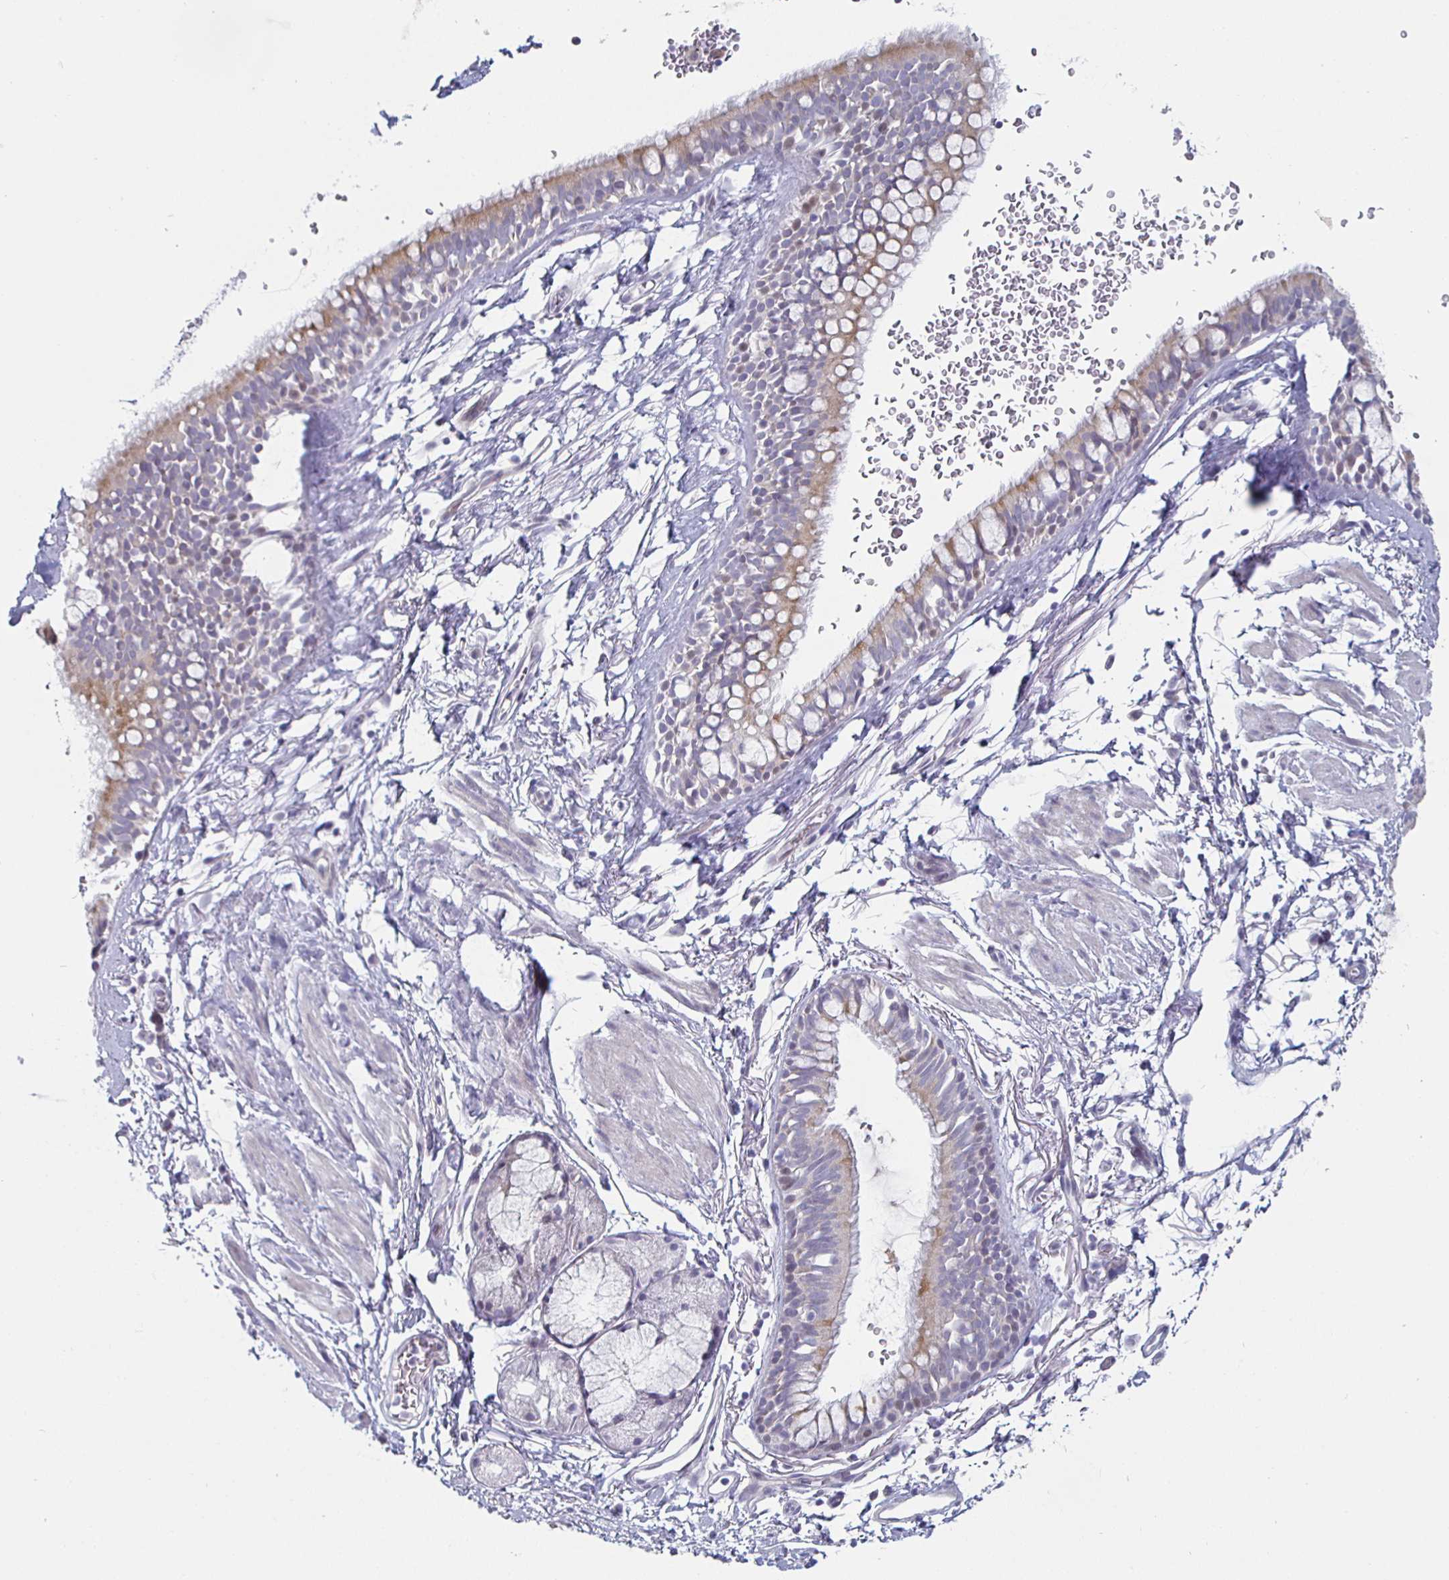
{"staining": {"intensity": "negative", "quantity": "none", "location": "none"}, "tissue": "adipose tissue", "cell_type": "Adipocytes", "image_type": "normal", "snomed": [{"axis": "morphology", "description": "Normal tissue, NOS"}, {"axis": "topography", "description": "Lymph node"}, {"axis": "topography", "description": "Cartilage tissue"}, {"axis": "topography", "description": "Bronchus"}], "caption": "Human adipose tissue stained for a protein using immunohistochemistry reveals no expression in adipocytes.", "gene": "DMRTB1", "patient": {"sex": "female", "age": 70}}